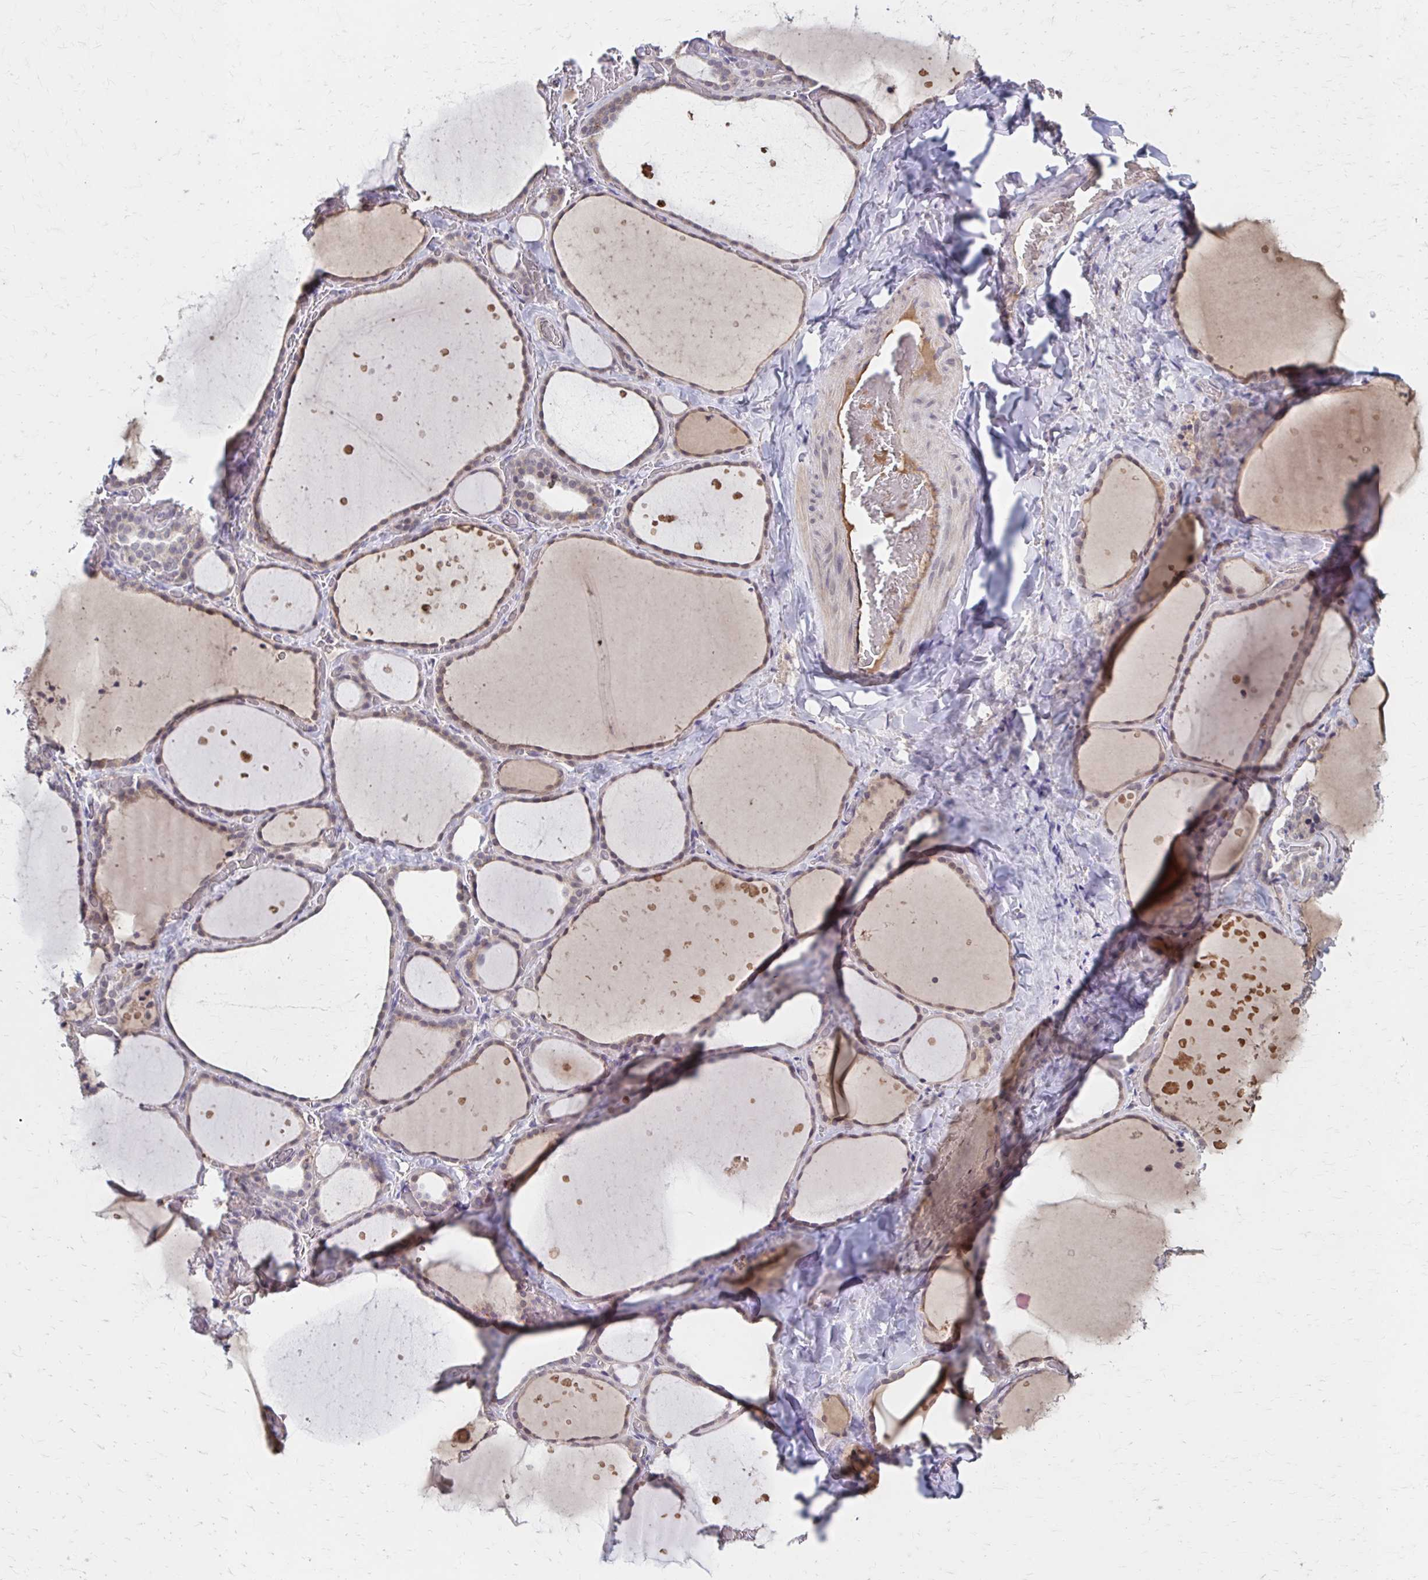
{"staining": {"intensity": "weak", "quantity": "25%-75%", "location": "cytoplasmic/membranous"}, "tissue": "thyroid gland", "cell_type": "Glandular cells", "image_type": "normal", "snomed": [{"axis": "morphology", "description": "Normal tissue, NOS"}, {"axis": "topography", "description": "Thyroid gland"}], "caption": "High-magnification brightfield microscopy of unremarkable thyroid gland stained with DAB (3,3'-diaminobenzidine) (brown) and counterstained with hematoxylin (blue). glandular cells exhibit weak cytoplasmic/membranous expression is seen in about25%-75% of cells. (Stains: DAB in brown, nuclei in blue, Microscopy: brightfield microscopy at high magnification).", "gene": "HMGCS2", "patient": {"sex": "female", "age": 36}}